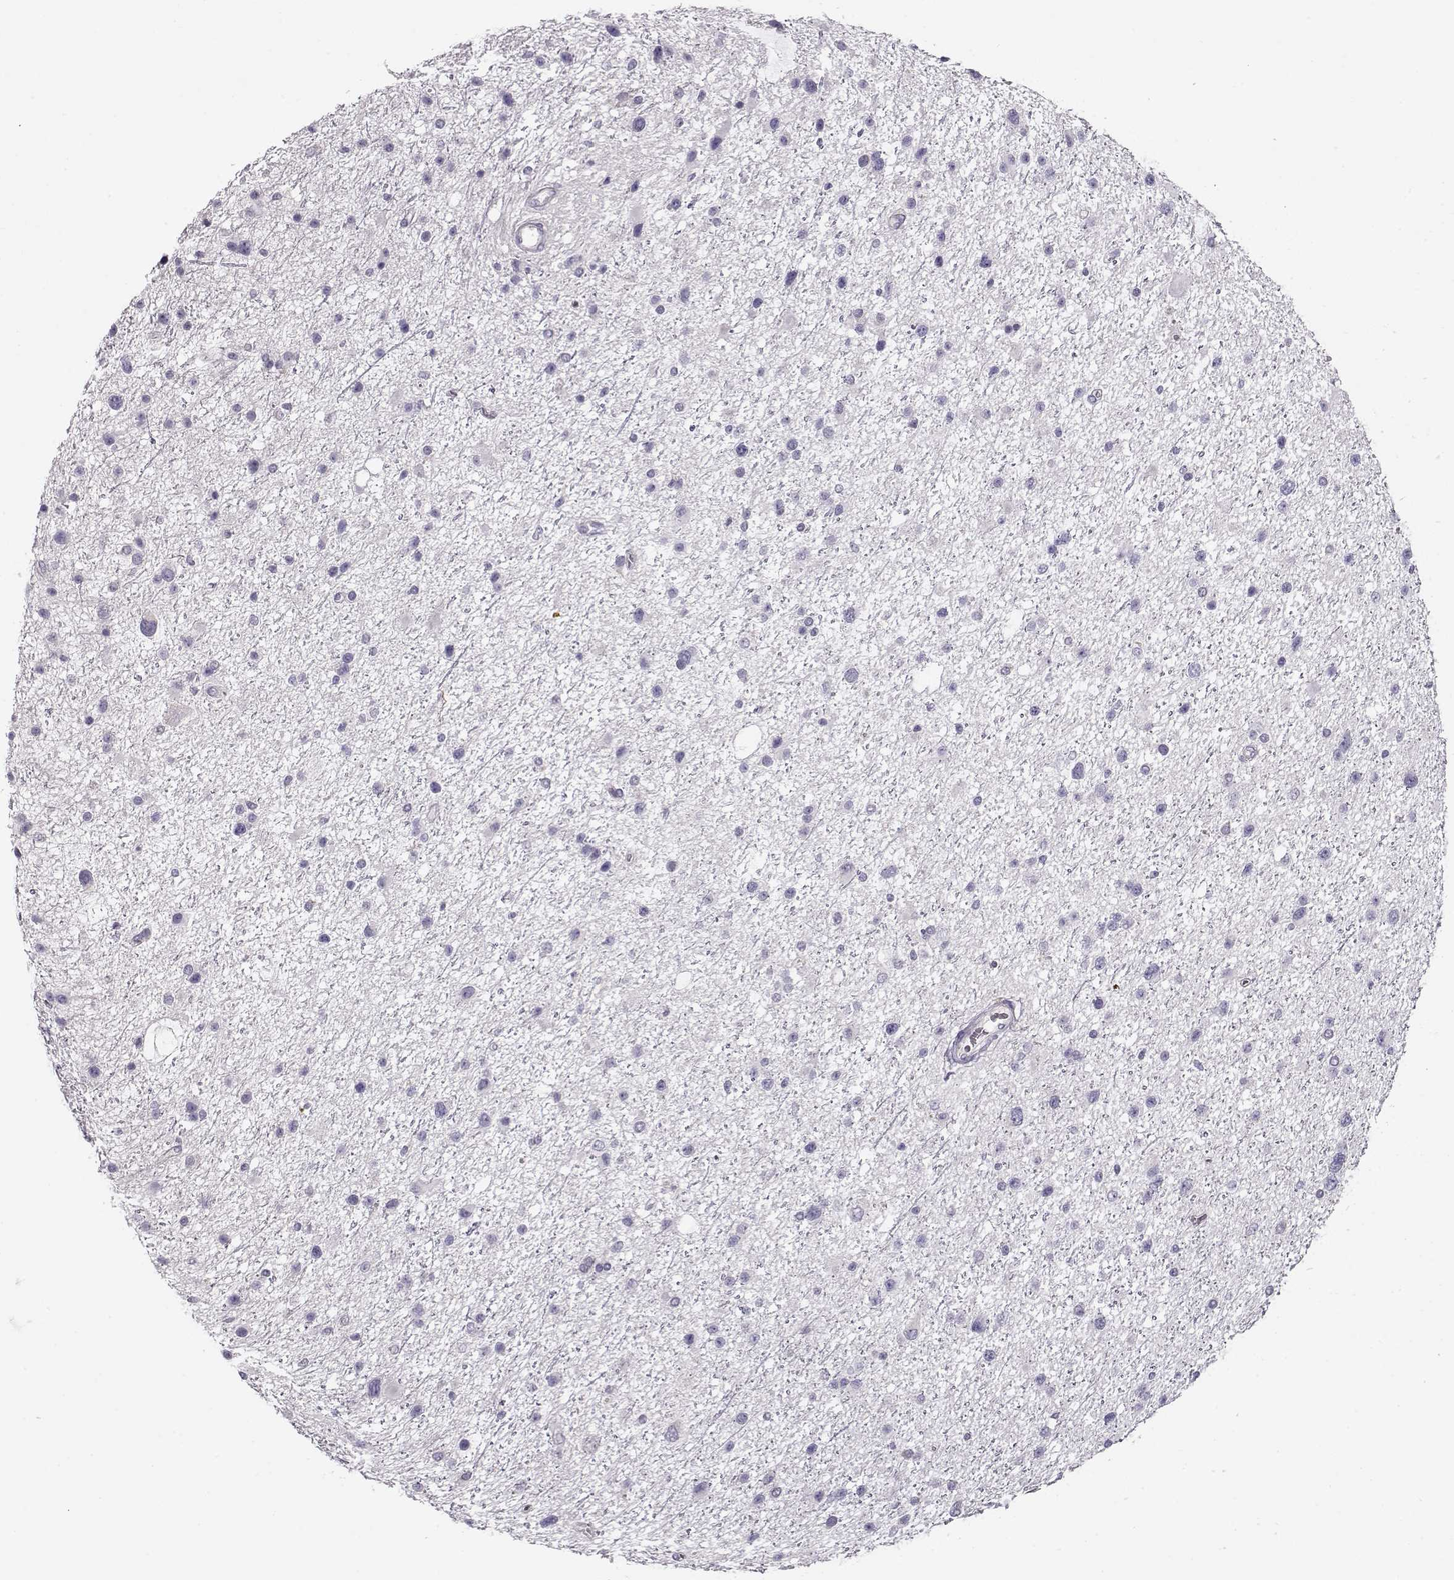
{"staining": {"intensity": "negative", "quantity": "none", "location": "none"}, "tissue": "glioma", "cell_type": "Tumor cells", "image_type": "cancer", "snomed": [{"axis": "morphology", "description": "Glioma, malignant, Low grade"}, {"axis": "topography", "description": "Brain"}], "caption": "DAB (3,3'-diaminobenzidine) immunohistochemical staining of malignant low-grade glioma displays no significant positivity in tumor cells.", "gene": "GRK1", "patient": {"sex": "female", "age": 32}}